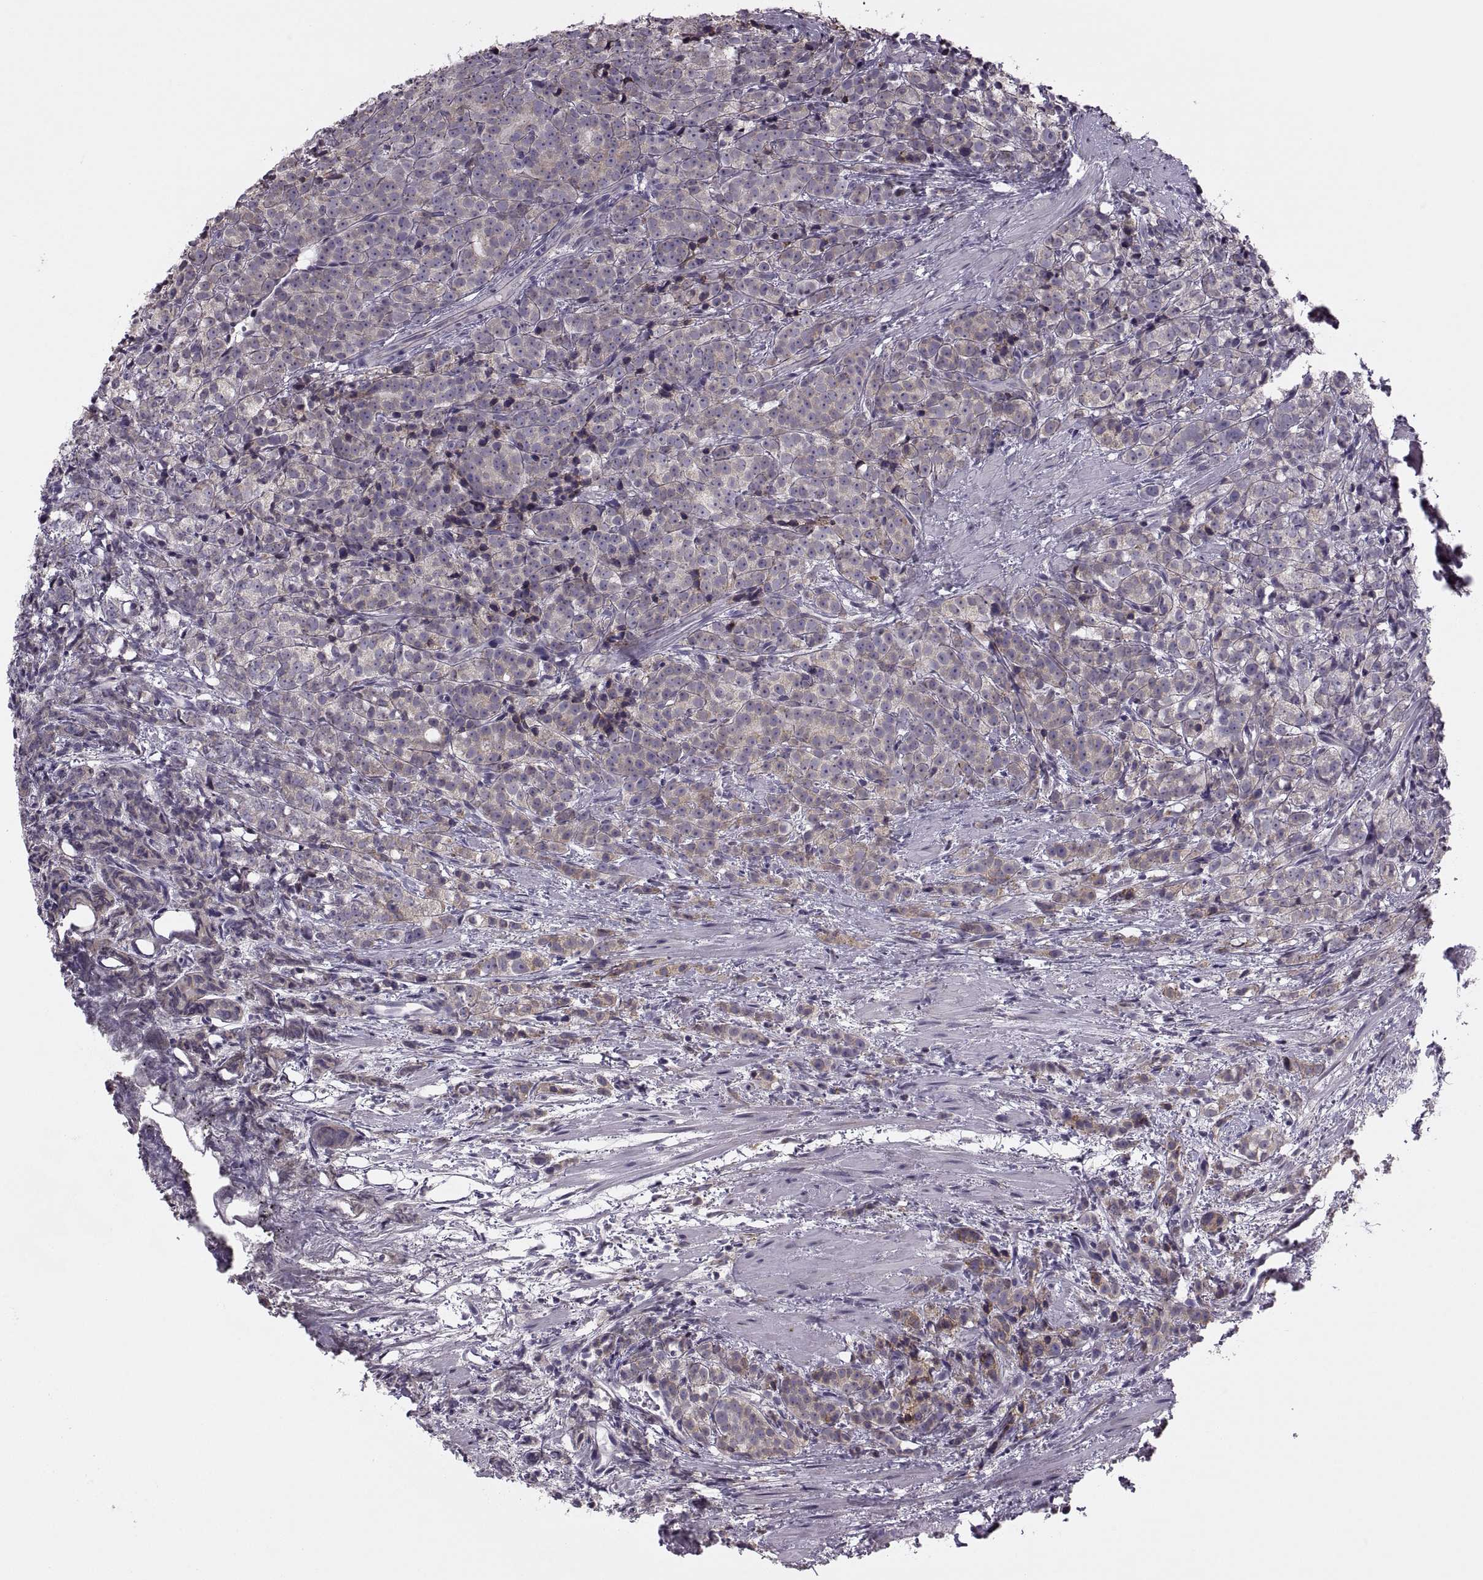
{"staining": {"intensity": "negative", "quantity": "none", "location": "none"}, "tissue": "prostate cancer", "cell_type": "Tumor cells", "image_type": "cancer", "snomed": [{"axis": "morphology", "description": "Adenocarcinoma, High grade"}, {"axis": "topography", "description": "Prostate"}], "caption": "This is an IHC micrograph of human prostate cancer. There is no positivity in tumor cells.", "gene": "LETM2", "patient": {"sex": "male", "age": 53}}